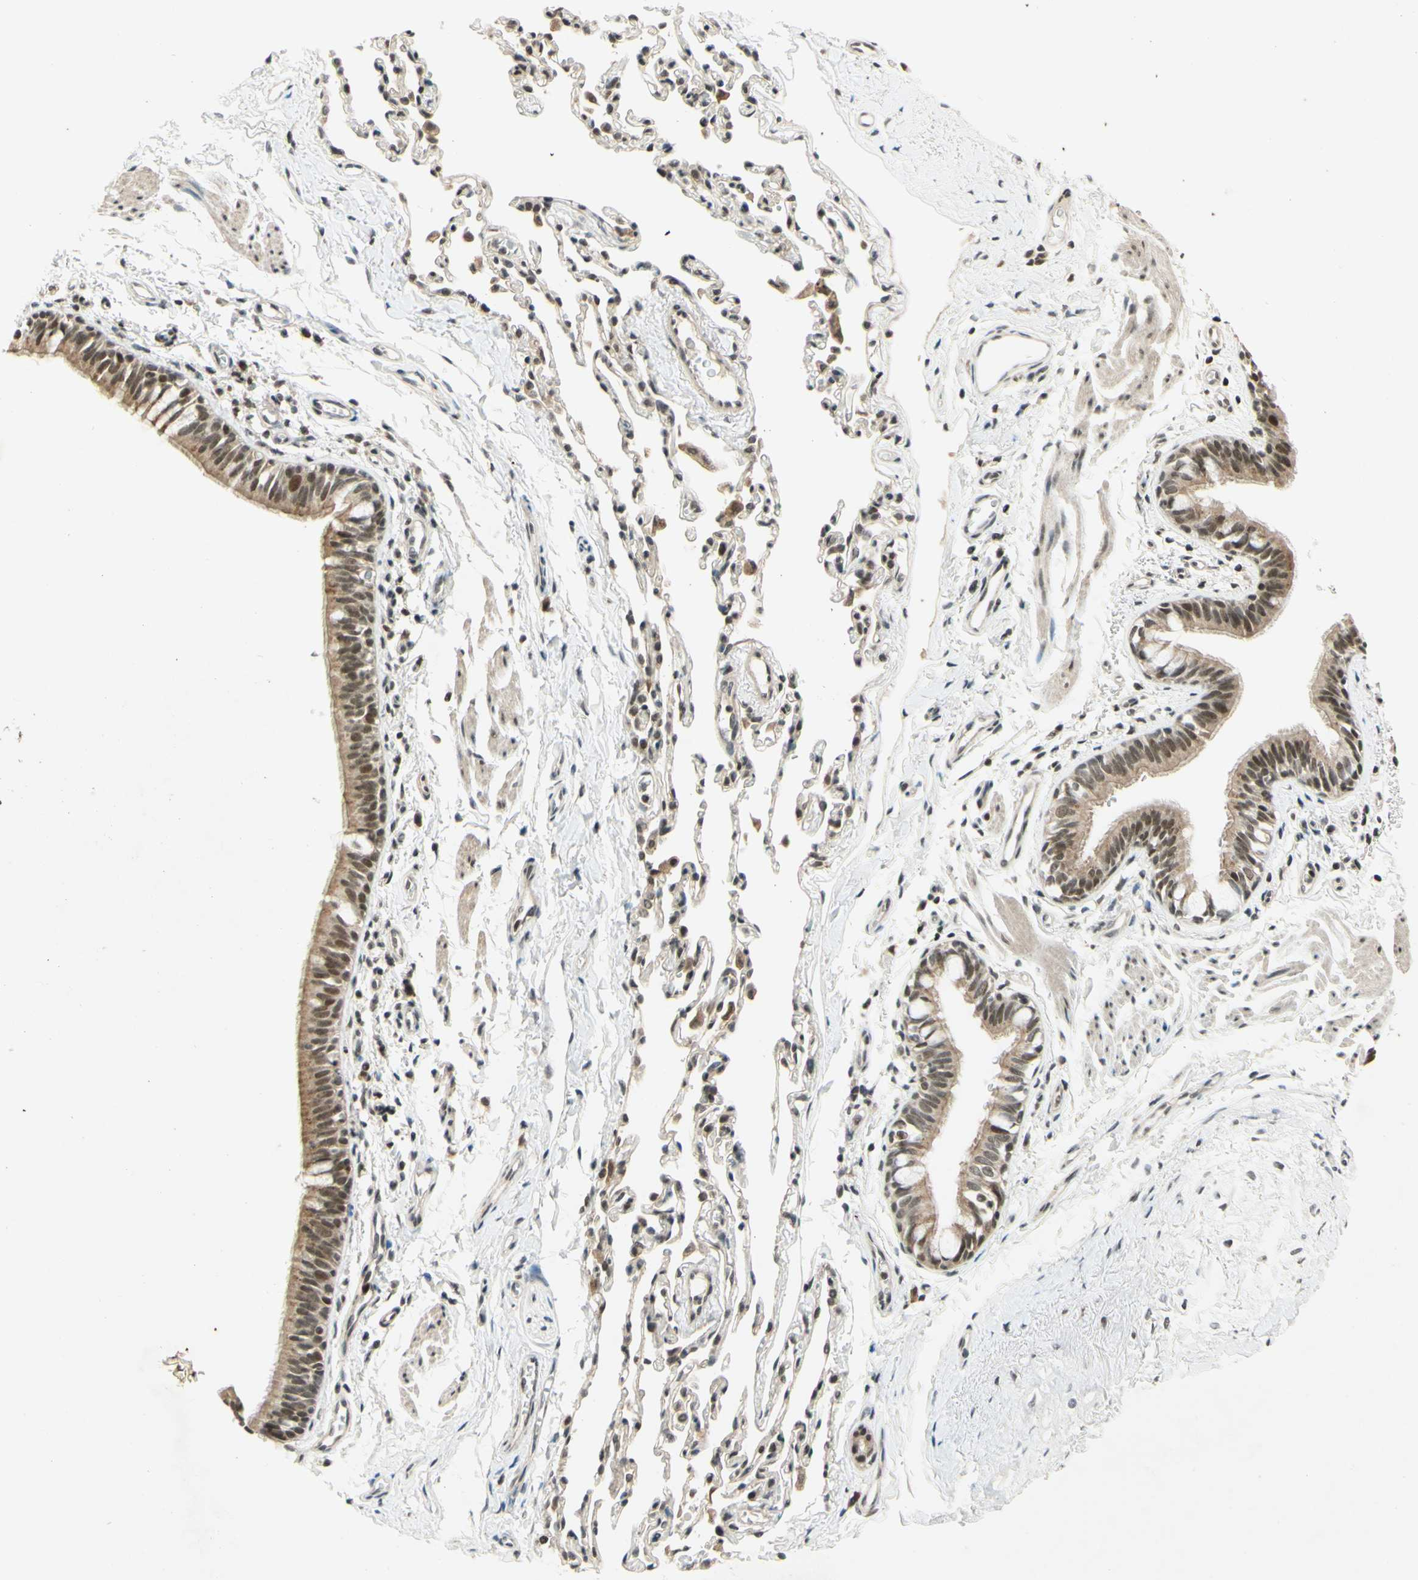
{"staining": {"intensity": "moderate", "quantity": ">75%", "location": "cytoplasmic/membranous,nuclear"}, "tissue": "bronchus", "cell_type": "Respiratory epithelial cells", "image_type": "normal", "snomed": [{"axis": "morphology", "description": "Normal tissue, NOS"}, {"axis": "topography", "description": "Bronchus"}, {"axis": "topography", "description": "Lung"}], "caption": "A photomicrograph of bronchus stained for a protein demonstrates moderate cytoplasmic/membranous,nuclear brown staining in respiratory epithelial cells. The protein is shown in brown color, while the nuclei are stained blue.", "gene": "SMARCB1", "patient": {"sex": "male", "age": 64}}